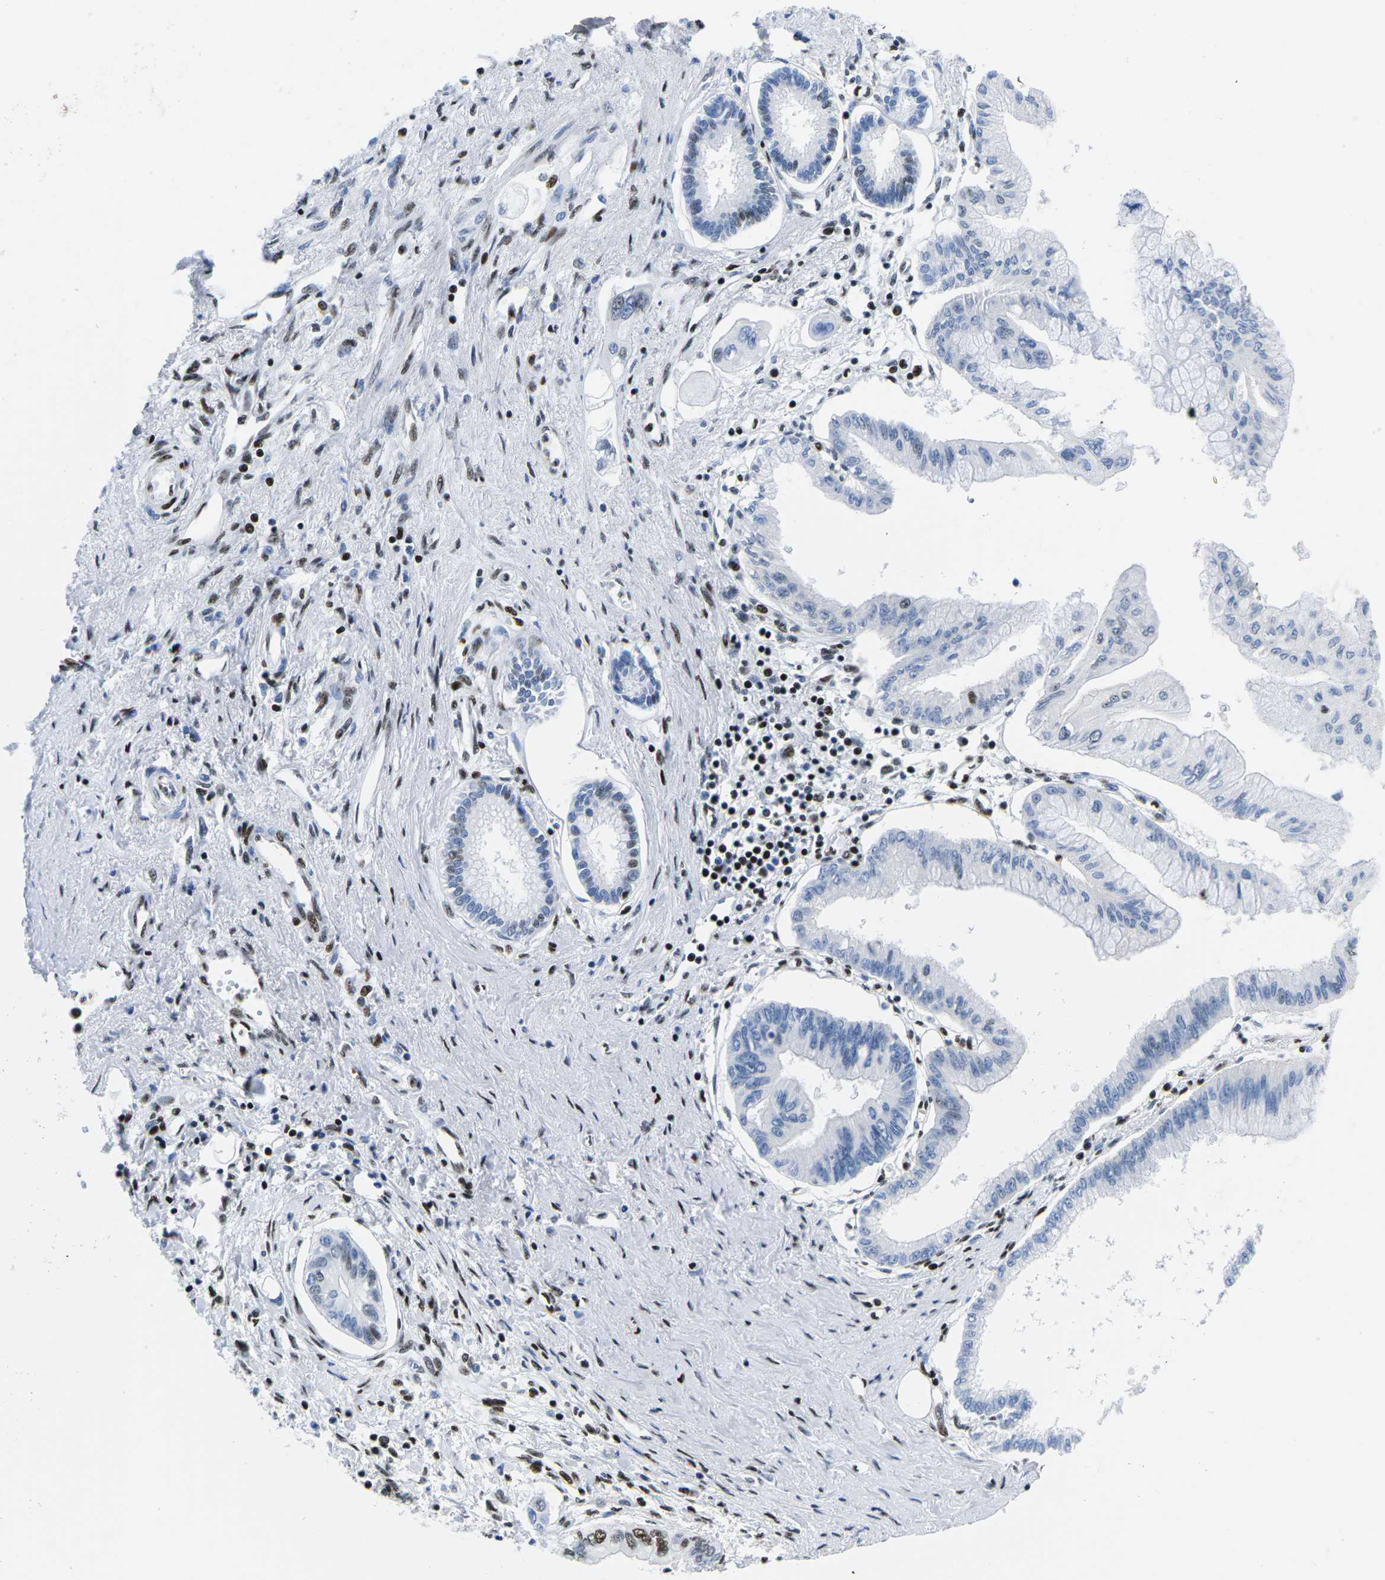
{"staining": {"intensity": "moderate", "quantity": "<25%", "location": "nuclear"}, "tissue": "pancreatic cancer", "cell_type": "Tumor cells", "image_type": "cancer", "snomed": [{"axis": "morphology", "description": "Adenocarcinoma, NOS"}, {"axis": "topography", "description": "Pancreas"}], "caption": "Brown immunohistochemical staining in human pancreatic cancer demonstrates moderate nuclear expression in approximately <25% of tumor cells.", "gene": "ATF1", "patient": {"sex": "female", "age": 77}}